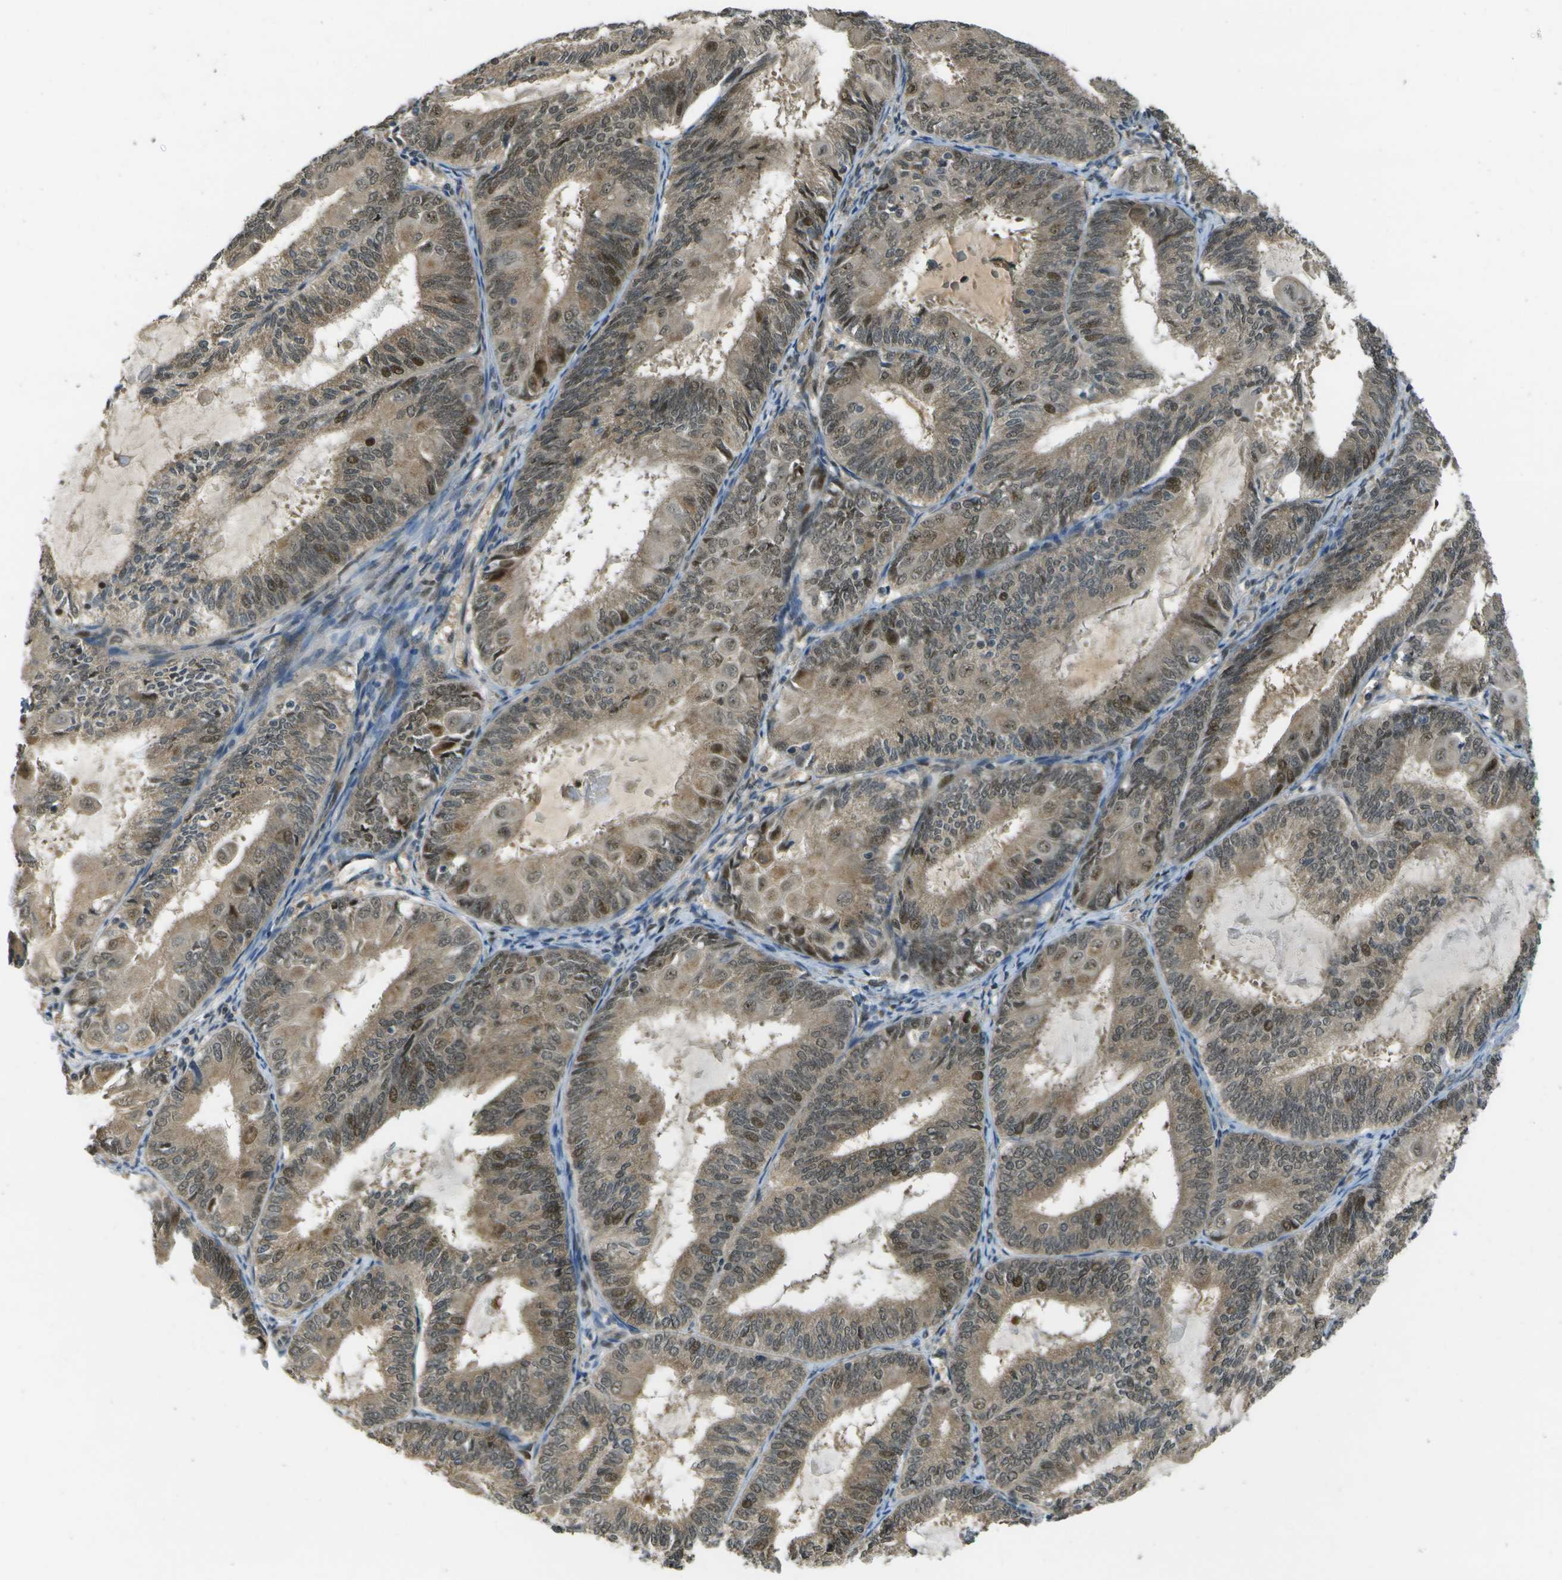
{"staining": {"intensity": "moderate", "quantity": ">75%", "location": "cytoplasmic/membranous,nuclear"}, "tissue": "endometrial cancer", "cell_type": "Tumor cells", "image_type": "cancer", "snomed": [{"axis": "morphology", "description": "Adenocarcinoma, NOS"}, {"axis": "topography", "description": "Endometrium"}], "caption": "Endometrial adenocarcinoma stained for a protein demonstrates moderate cytoplasmic/membranous and nuclear positivity in tumor cells.", "gene": "GANC", "patient": {"sex": "female", "age": 81}}